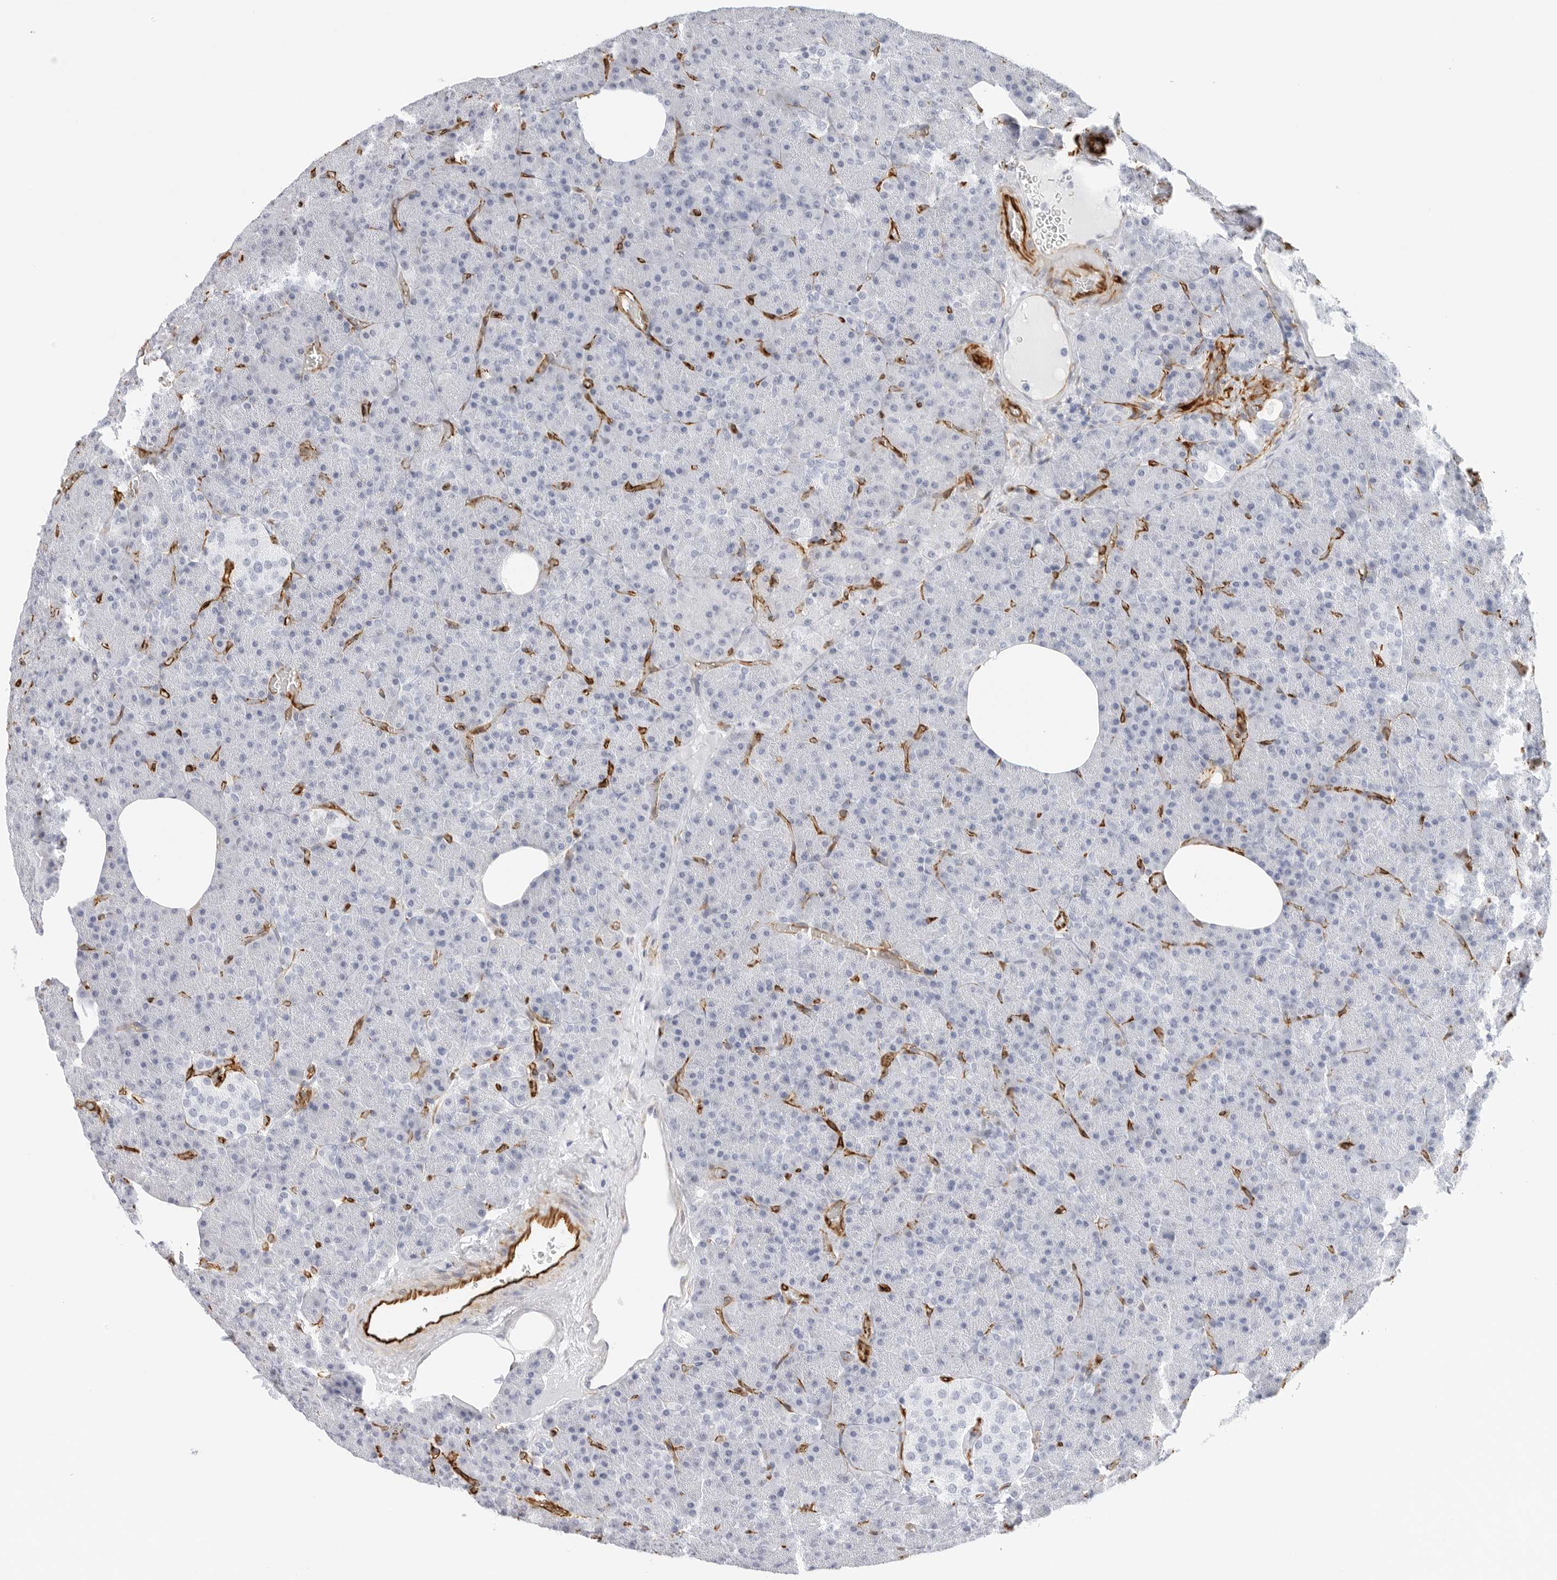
{"staining": {"intensity": "negative", "quantity": "none", "location": "none"}, "tissue": "pancreas", "cell_type": "Exocrine glandular cells", "image_type": "normal", "snomed": [{"axis": "morphology", "description": "Normal tissue, NOS"}, {"axis": "morphology", "description": "Carcinoid, malignant, NOS"}, {"axis": "topography", "description": "Pancreas"}], "caption": "Immunohistochemical staining of unremarkable human pancreas demonstrates no significant staining in exocrine glandular cells.", "gene": "NES", "patient": {"sex": "female", "age": 35}}